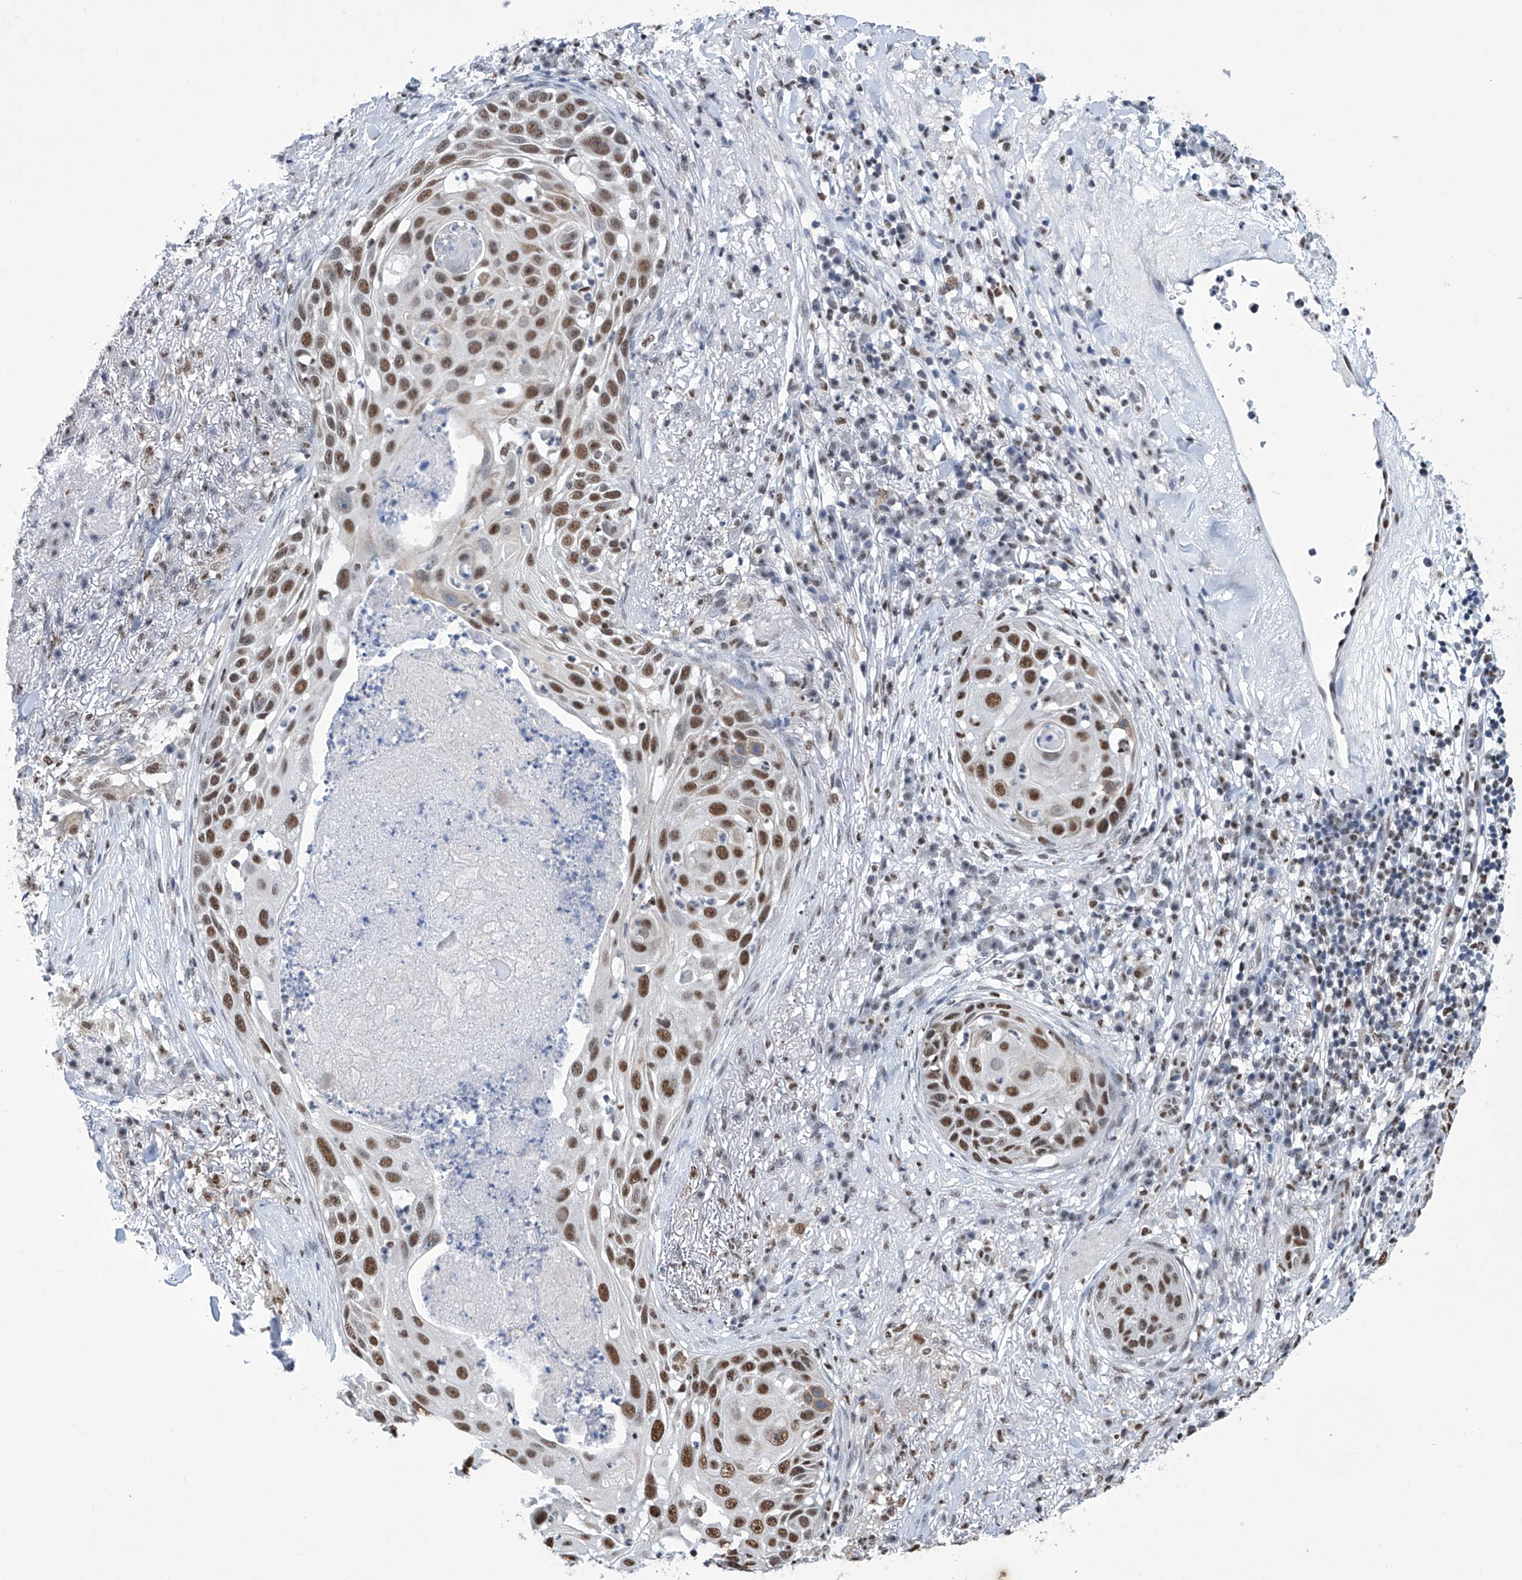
{"staining": {"intensity": "strong", "quantity": ">75%", "location": "nuclear"}, "tissue": "skin cancer", "cell_type": "Tumor cells", "image_type": "cancer", "snomed": [{"axis": "morphology", "description": "Squamous cell carcinoma, NOS"}, {"axis": "topography", "description": "Skin"}], "caption": "Protein analysis of squamous cell carcinoma (skin) tissue displays strong nuclear expression in about >75% of tumor cells.", "gene": "SREBF2", "patient": {"sex": "female", "age": 44}}